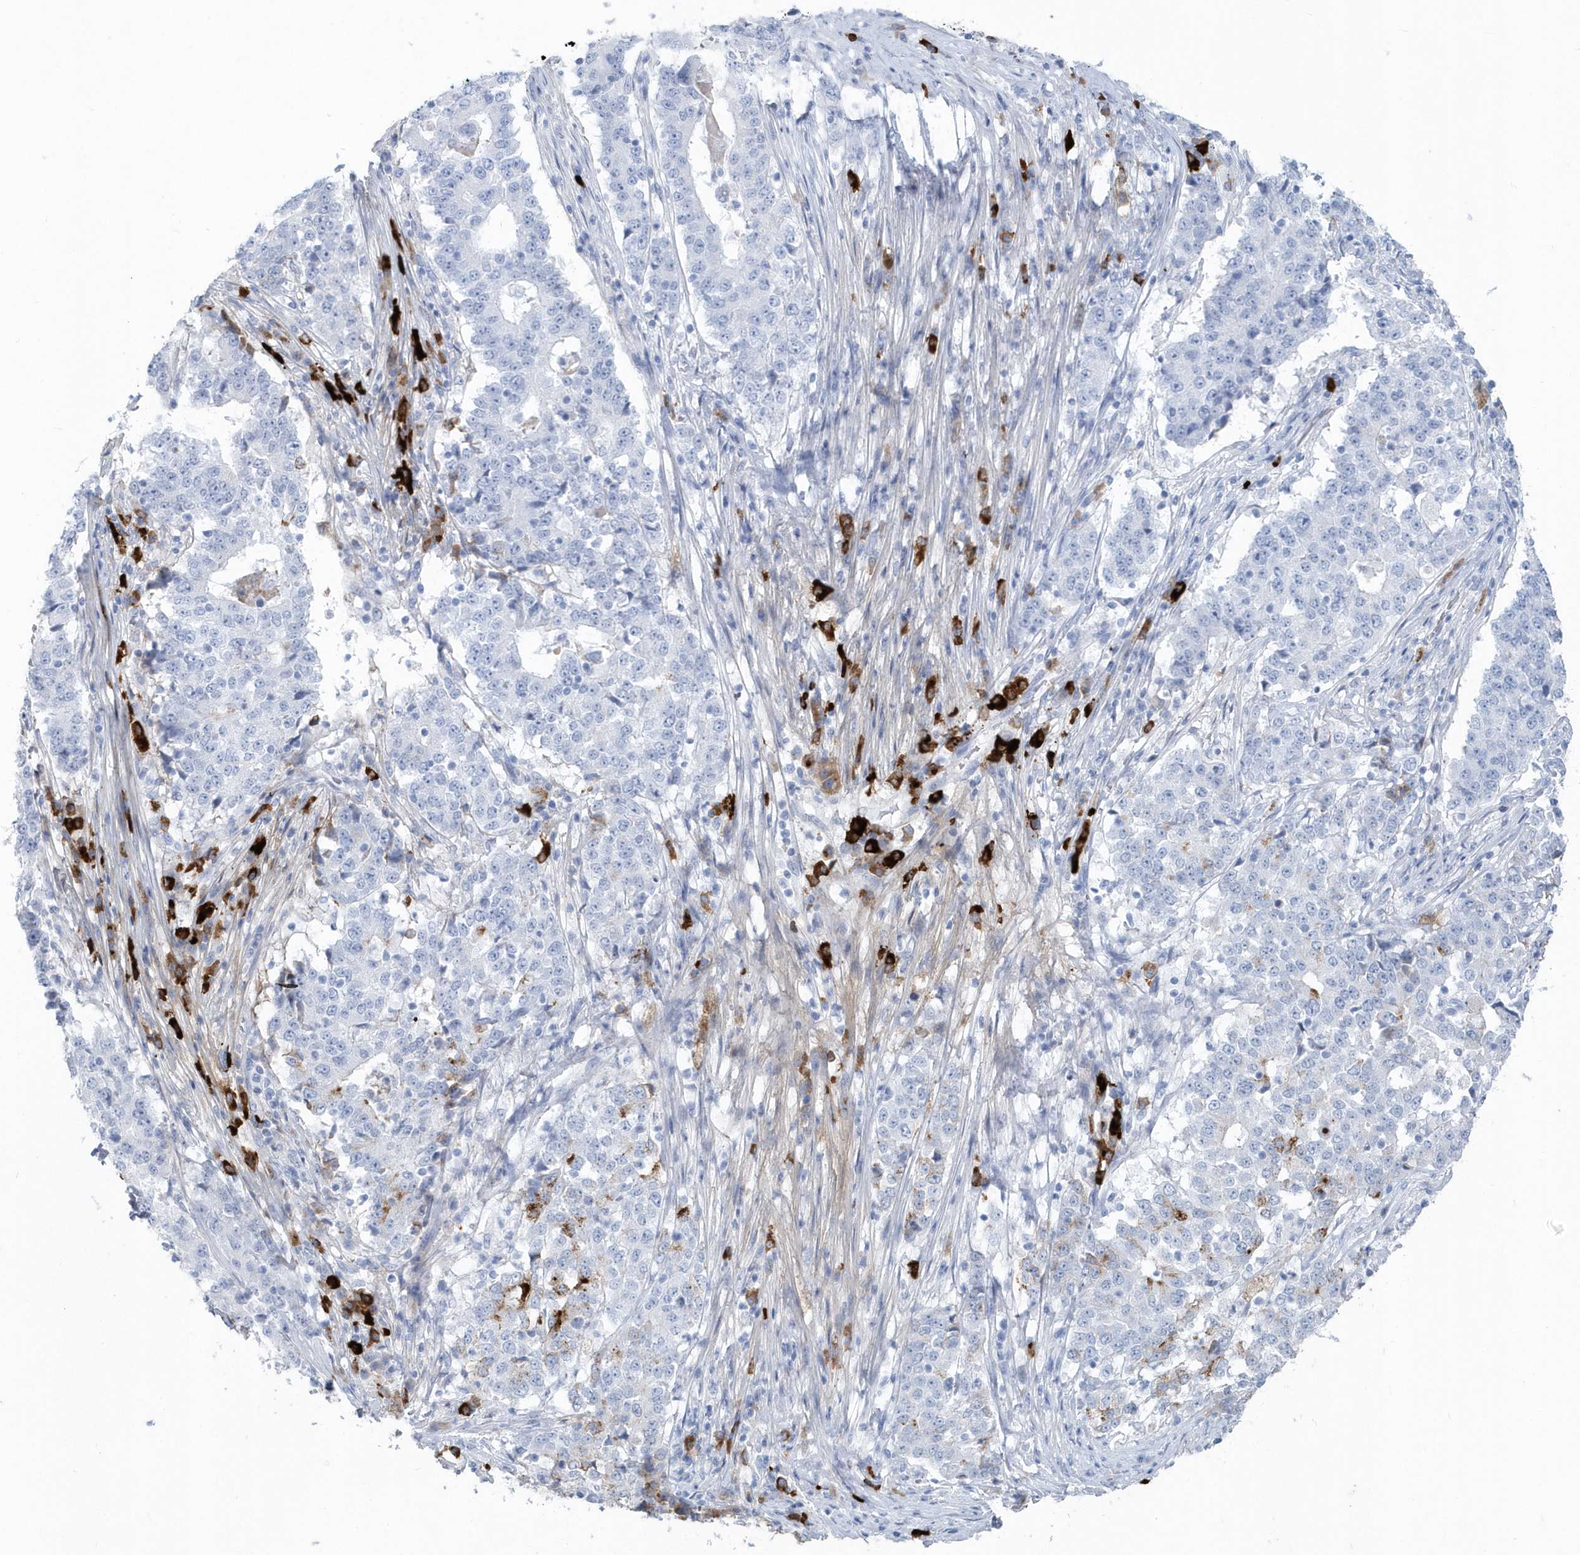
{"staining": {"intensity": "negative", "quantity": "none", "location": "none"}, "tissue": "stomach cancer", "cell_type": "Tumor cells", "image_type": "cancer", "snomed": [{"axis": "morphology", "description": "Adenocarcinoma, NOS"}, {"axis": "topography", "description": "Stomach"}], "caption": "Adenocarcinoma (stomach) stained for a protein using IHC displays no positivity tumor cells.", "gene": "JCHAIN", "patient": {"sex": "male", "age": 59}}